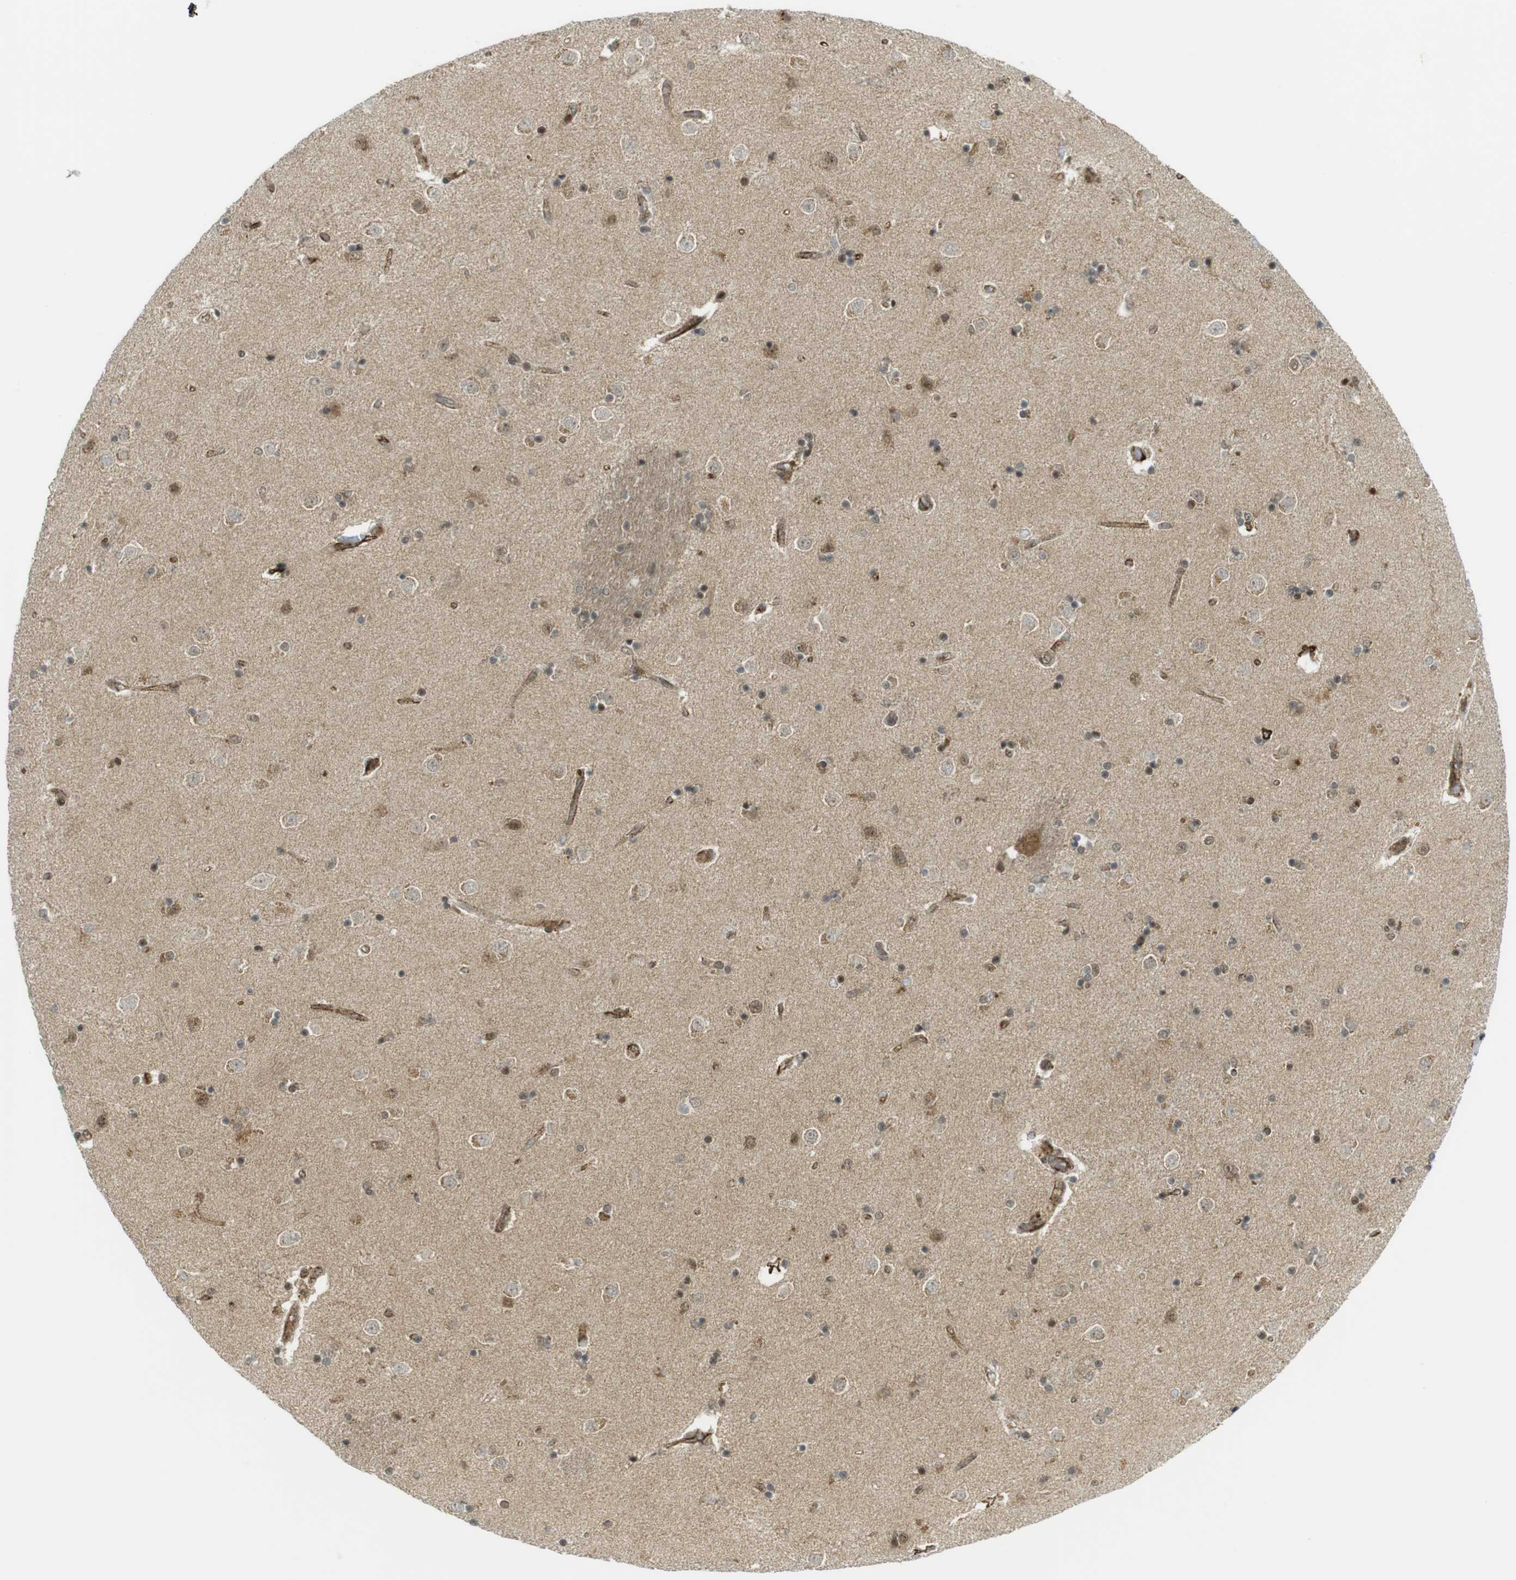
{"staining": {"intensity": "moderate", "quantity": "25%-75%", "location": "cytoplasmic/membranous,nuclear"}, "tissue": "caudate", "cell_type": "Glial cells", "image_type": "normal", "snomed": [{"axis": "morphology", "description": "Normal tissue, NOS"}, {"axis": "topography", "description": "Lateral ventricle wall"}], "caption": "Protein analysis of unremarkable caudate displays moderate cytoplasmic/membranous,nuclear staining in approximately 25%-75% of glial cells. Using DAB (3,3'-diaminobenzidine) (brown) and hematoxylin (blue) stains, captured at high magnification using brightfield microscopy.", "gene": "PPP1R13B", "patient": {"sex": "female", "age": 54}}